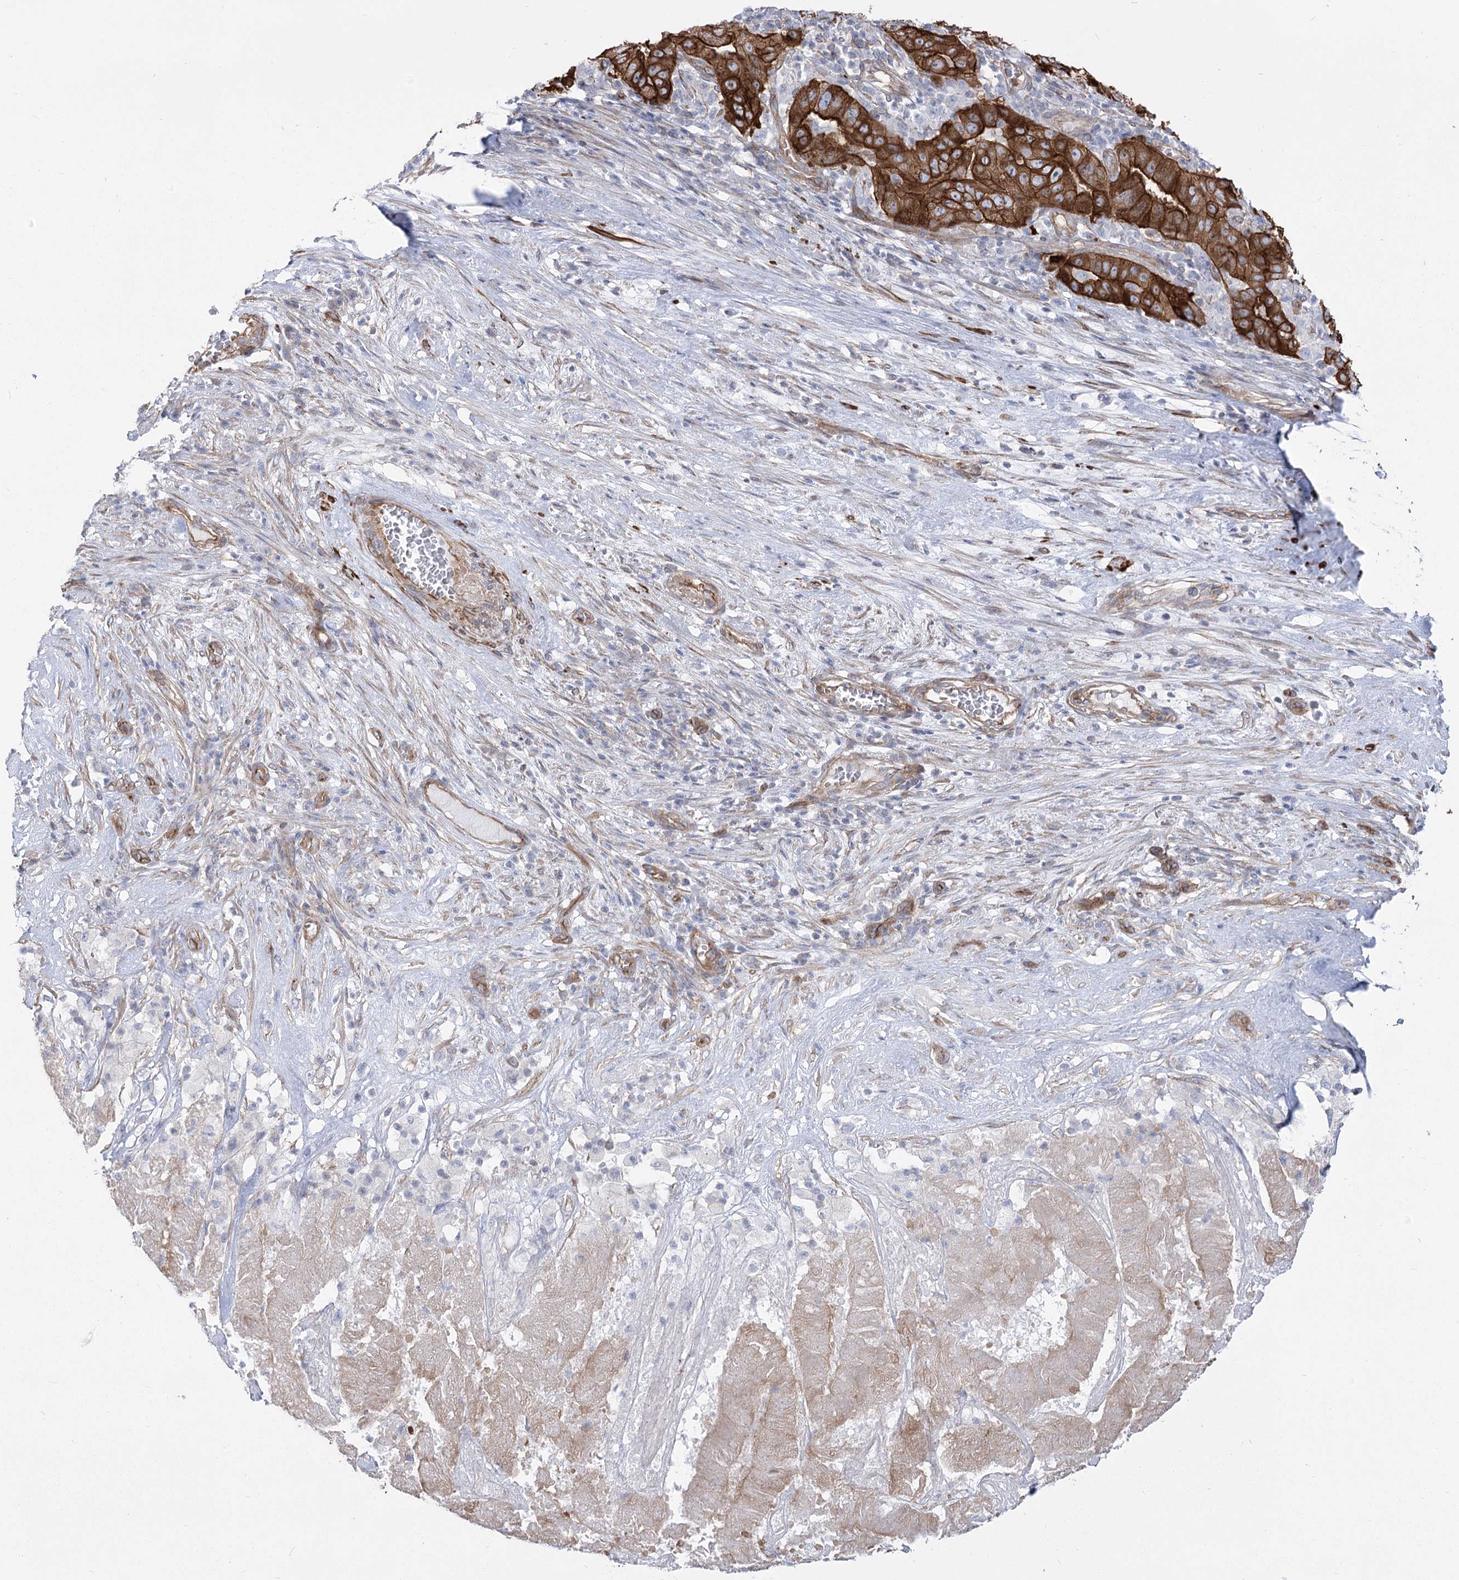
{"staining": {"intensity": "strong", "quantity": ">75%", "location": "cytoplasmic/membranous"}, "tissue": "pancreatic cancer", "cell_type": "Tumor cells", "image_type": "cancer", "snomed": [{"axis": "morphology", "description": "Adenocarcinoma, NOS"}, {"axis": "topography", "description": "Pancreas"}], "caption": "This is a photomicrograph of immunohistochemistry (IHC) staining of adenocarcinoma (pancreatic), which shows strong positivity in the cytoplasmic/membranous of tumor cells.", "gene": "PLEKHA5", "patient": {"sex": "male", "age": 63}}